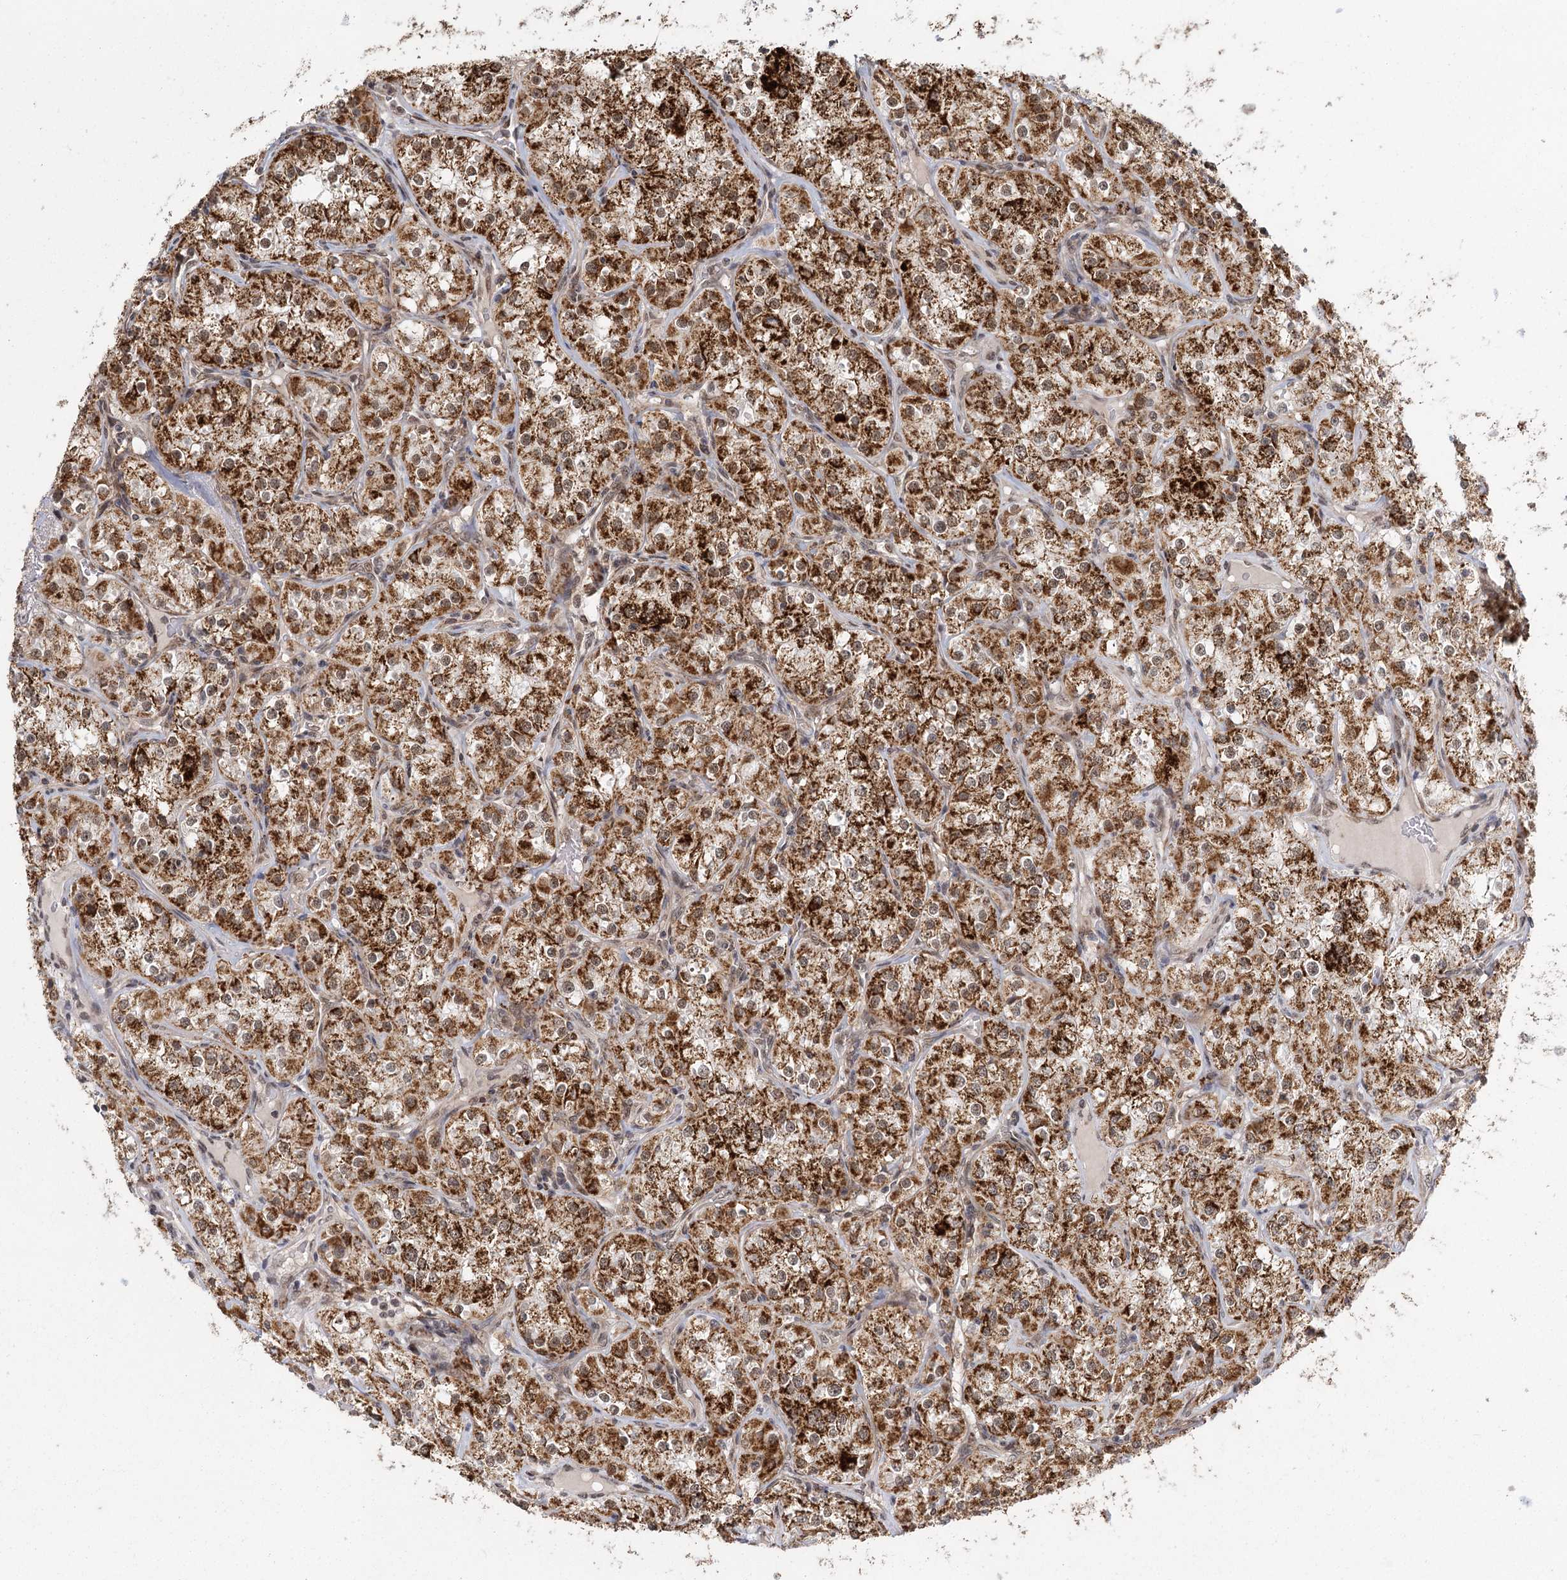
{"staining": {"intensity": "strong", "quantity": ">75%", "location": "cytoplasmic/membranous"}, "tissue": "renal cancer", "cell_type": "Tumor cells", "image_type": "cancer", "snomed": [{"axis": "morphology", "description": "Adenocarcinoma, NOS"}, {"axis": "topography", "description": "Kidney"}], "caption": "This image demonstrates immunohistochemistry staining of renal adenocarcinoma, with high strong cytoplasmic/membranous positivity in about >75% of tumor cells.", "gene": "ZCCHC24", "patient": {"sex": "male", "age": 77}}